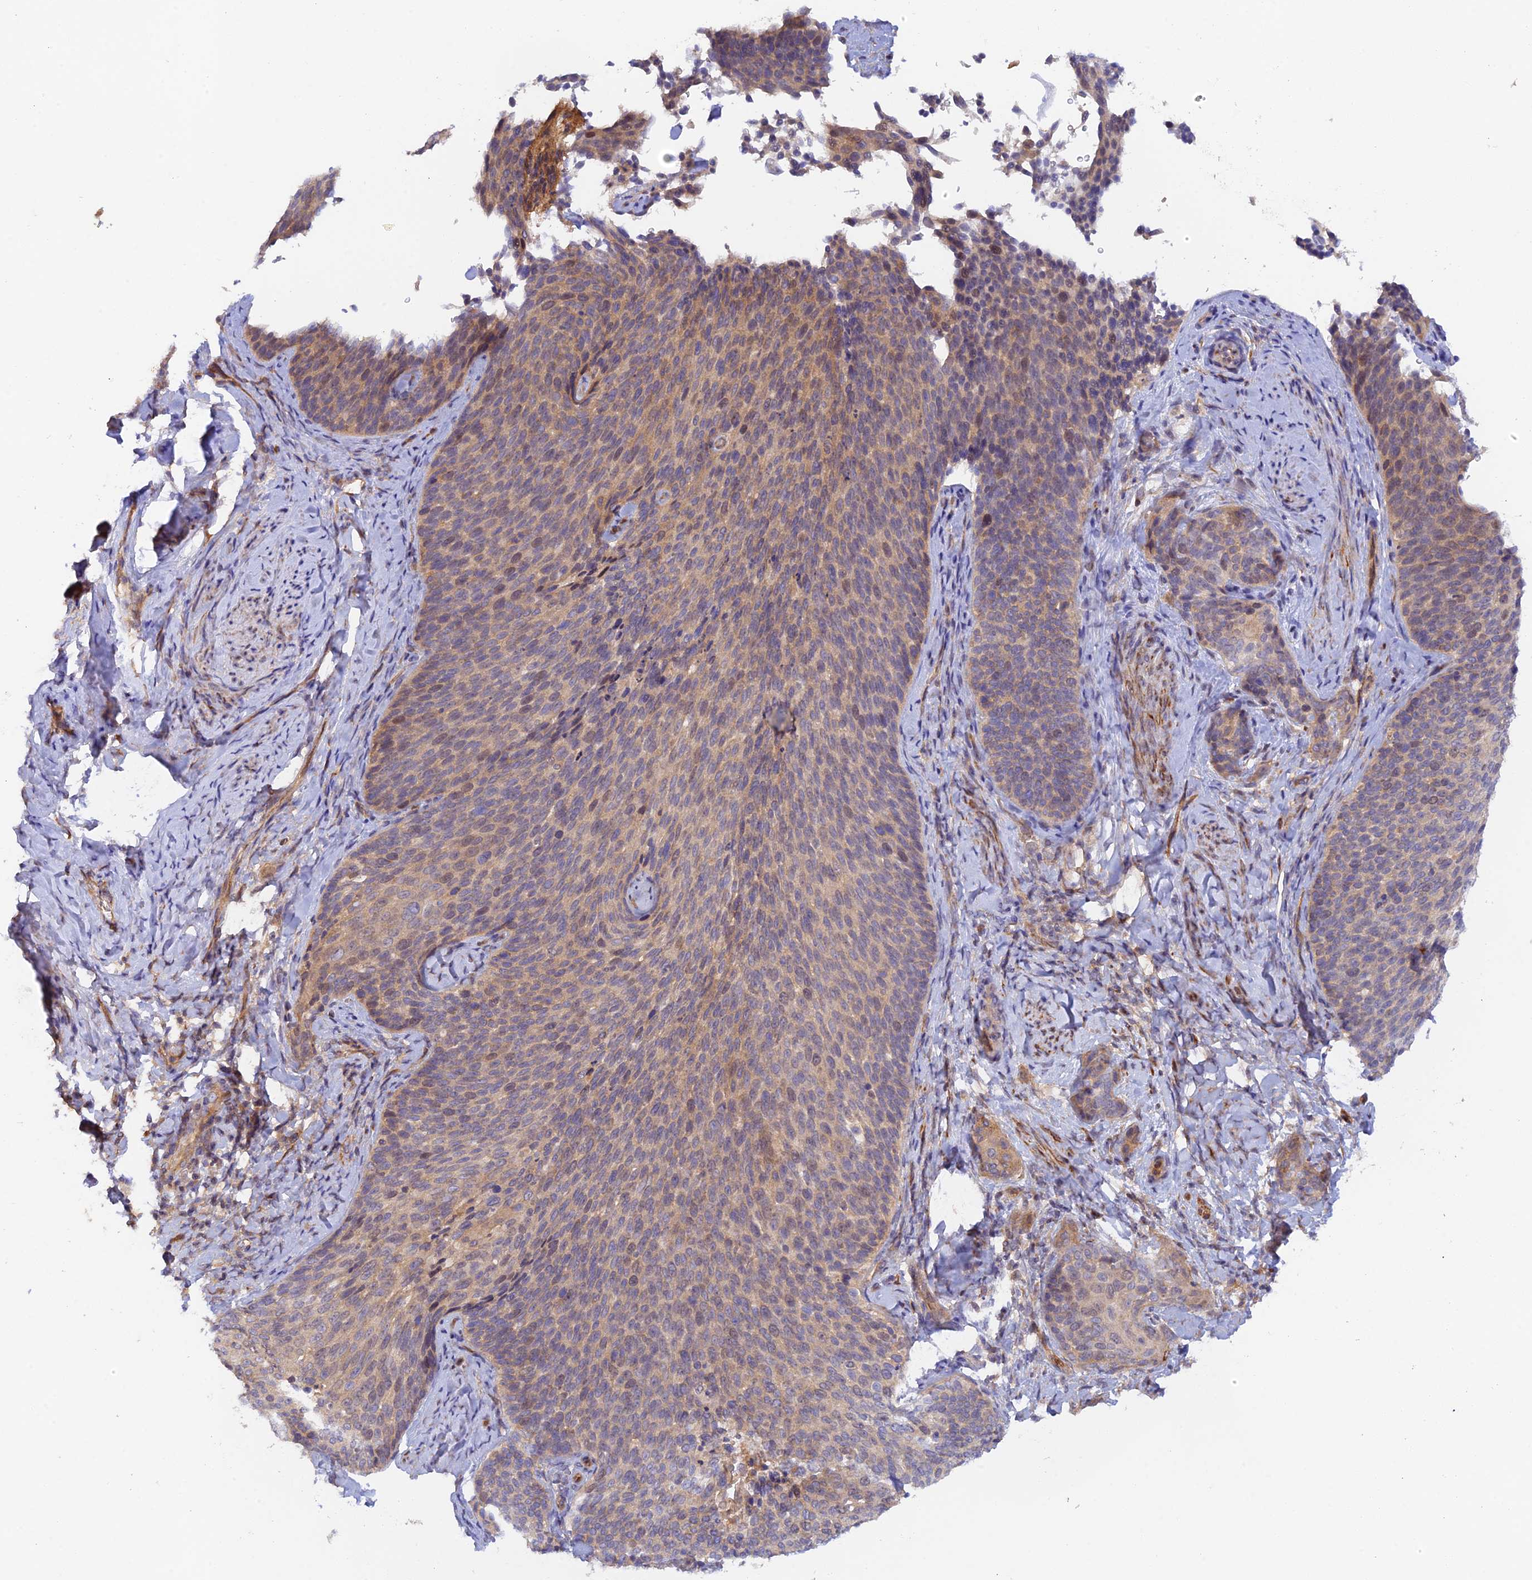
{"staining": {"intensity": "weak", "quantity": "25%-75%", "location": "cytoplasmic/membranous"}, "tissue": "cervical cancer", "cell_type": "Tumor cells", "image_type": "cancer", "snomed": [{"axis": "morphology", "description": "Squamous cell carcinoma, NOS"}, {"axis": "topography", "description": "Cervix"}], "caption": "The photomicrograph displays a brown stain indicating the presence of a protein in the cytoplasmic/membranous of tumor cells in cervical cancer (squamous cell carcinoma).", "gene": "MYO9A", "patient": {"sex": "female", "age": 50}}